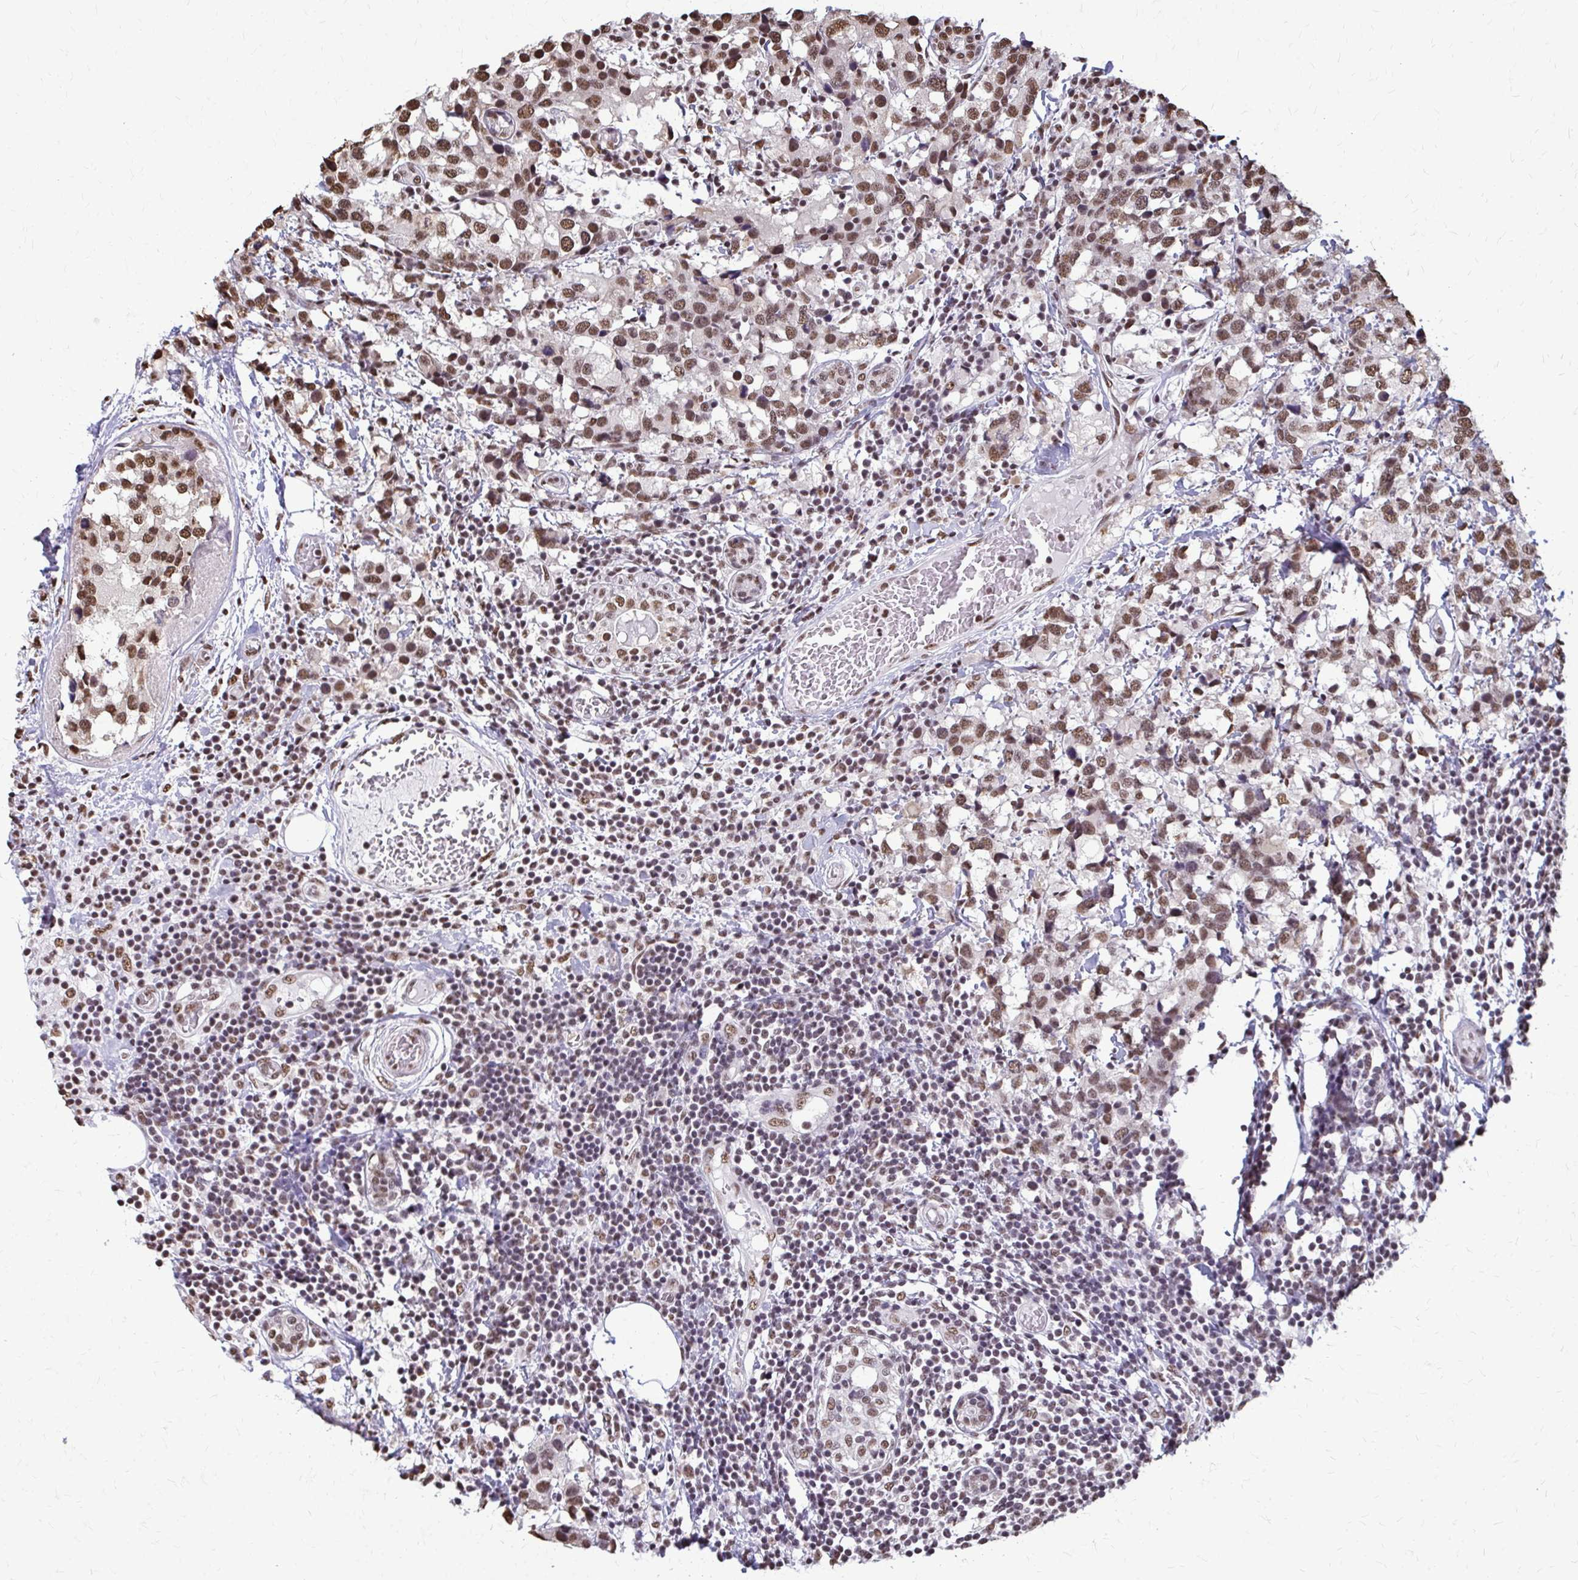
{"staining": {"intensity": "moderate", "quantity": ">75%", "location": "nuclear"}, "tissue": "breast cancer", "cell_type": "Tumor cells", "image_type": "cancer", "snomed": [{"axis": "morphology", "description": "Lobular carcinoma"}, {"axis": "topography", "description": "Breast"}], "caption": "Immunohistochemical staining of human breast lobular carcinoma demonstrates medium levels of moderate nuclear protein staining in about >75% of tumor cells.", "gene": "SNRPA", "patient": {"sex": "female", "age": 59}}